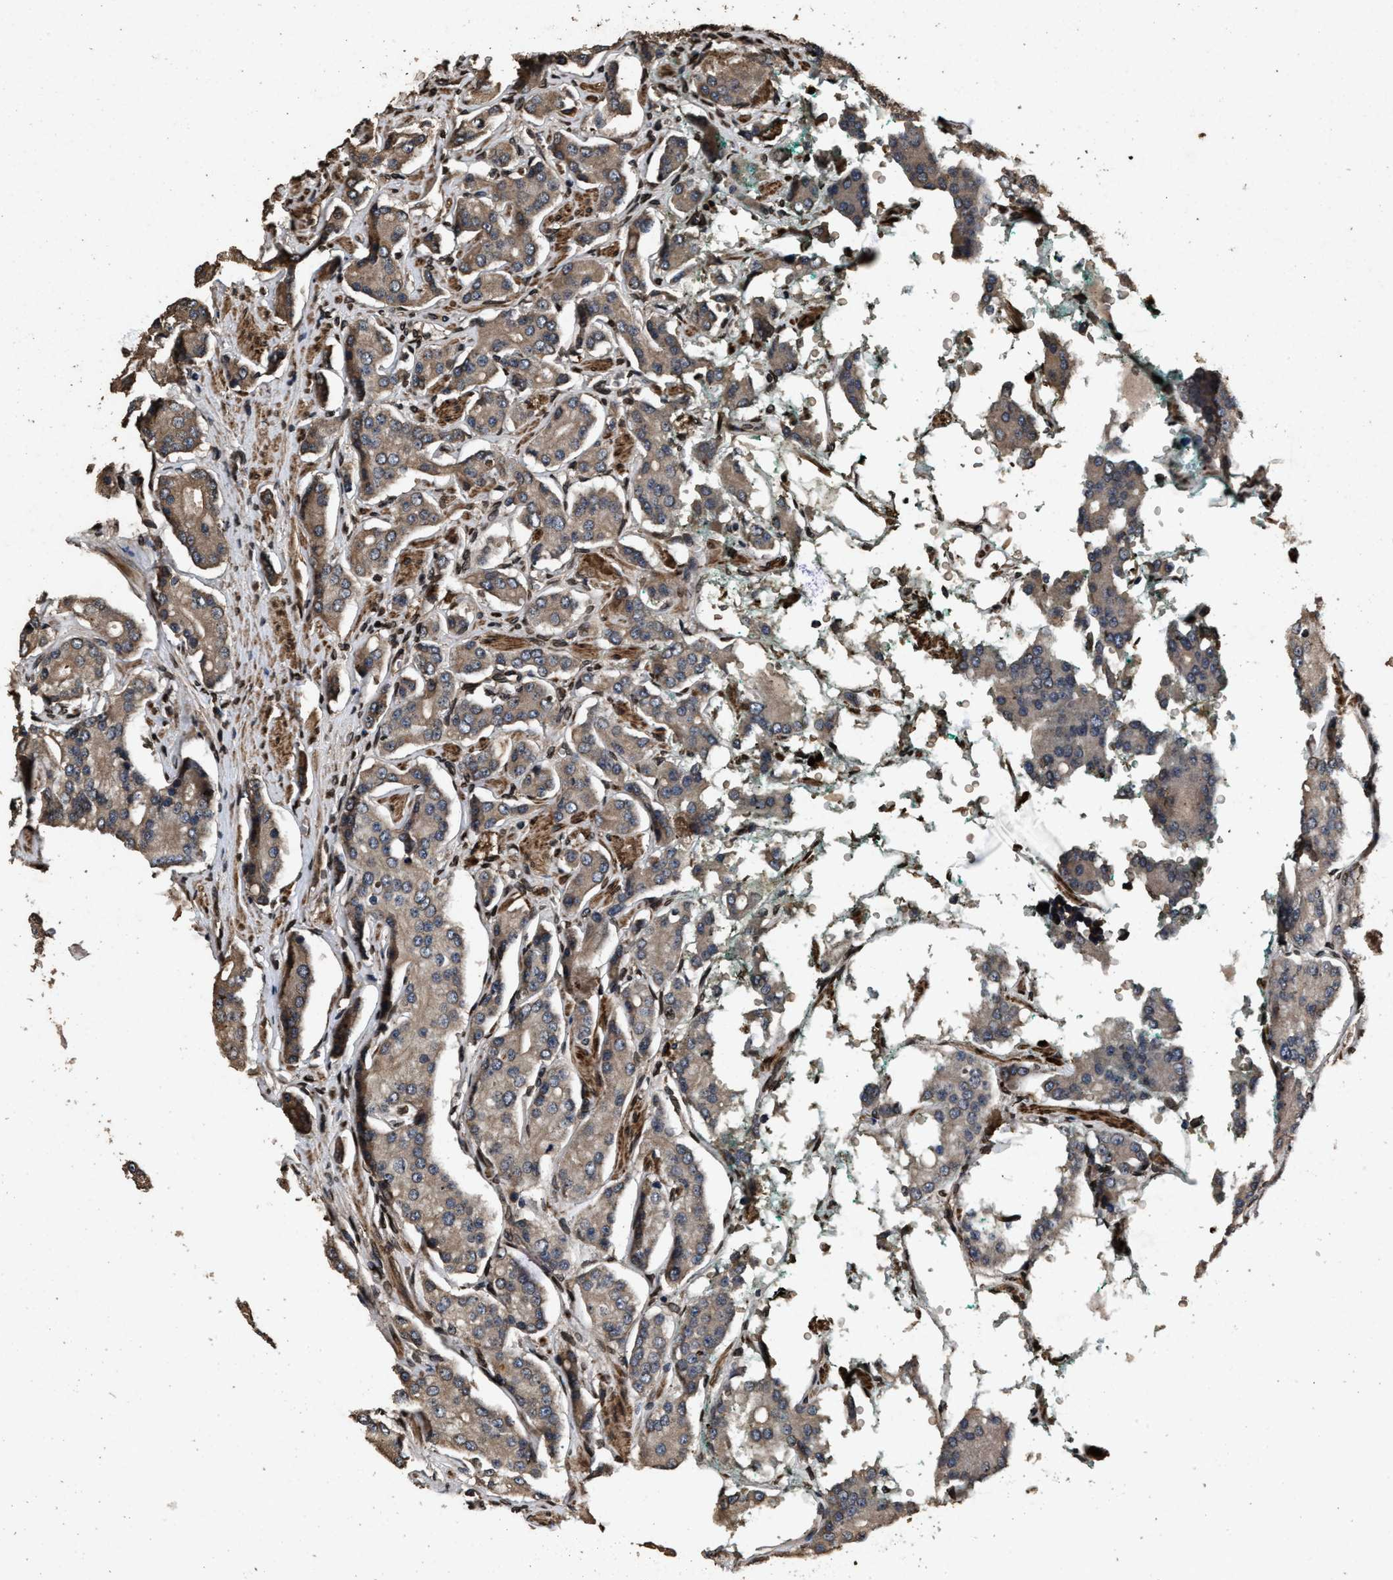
{"staining": {"intensity": "moderate", "quantity": ">75%", "location": "cytoplasmic/membranous"}, "tissue": "prostate cancer", "cell_type": "Tumor cells", "image_type": "cancer", "snomed": [{"axis": "morphology", "description": "Adenocarcinoma, Low grade"}, {"axis": "topography", "description": "Prostate"}], "caption": "A brown stain labels moderate cytoplasmic/membranous positivity of a protein in adenocarcinoma (low-grade) (prostate) tumor cells. (brown staining indicates protein expression, while blue staining denotes nuclei).", "gene": "ACCS", "patient": {"sex": "male", "age": 69}}